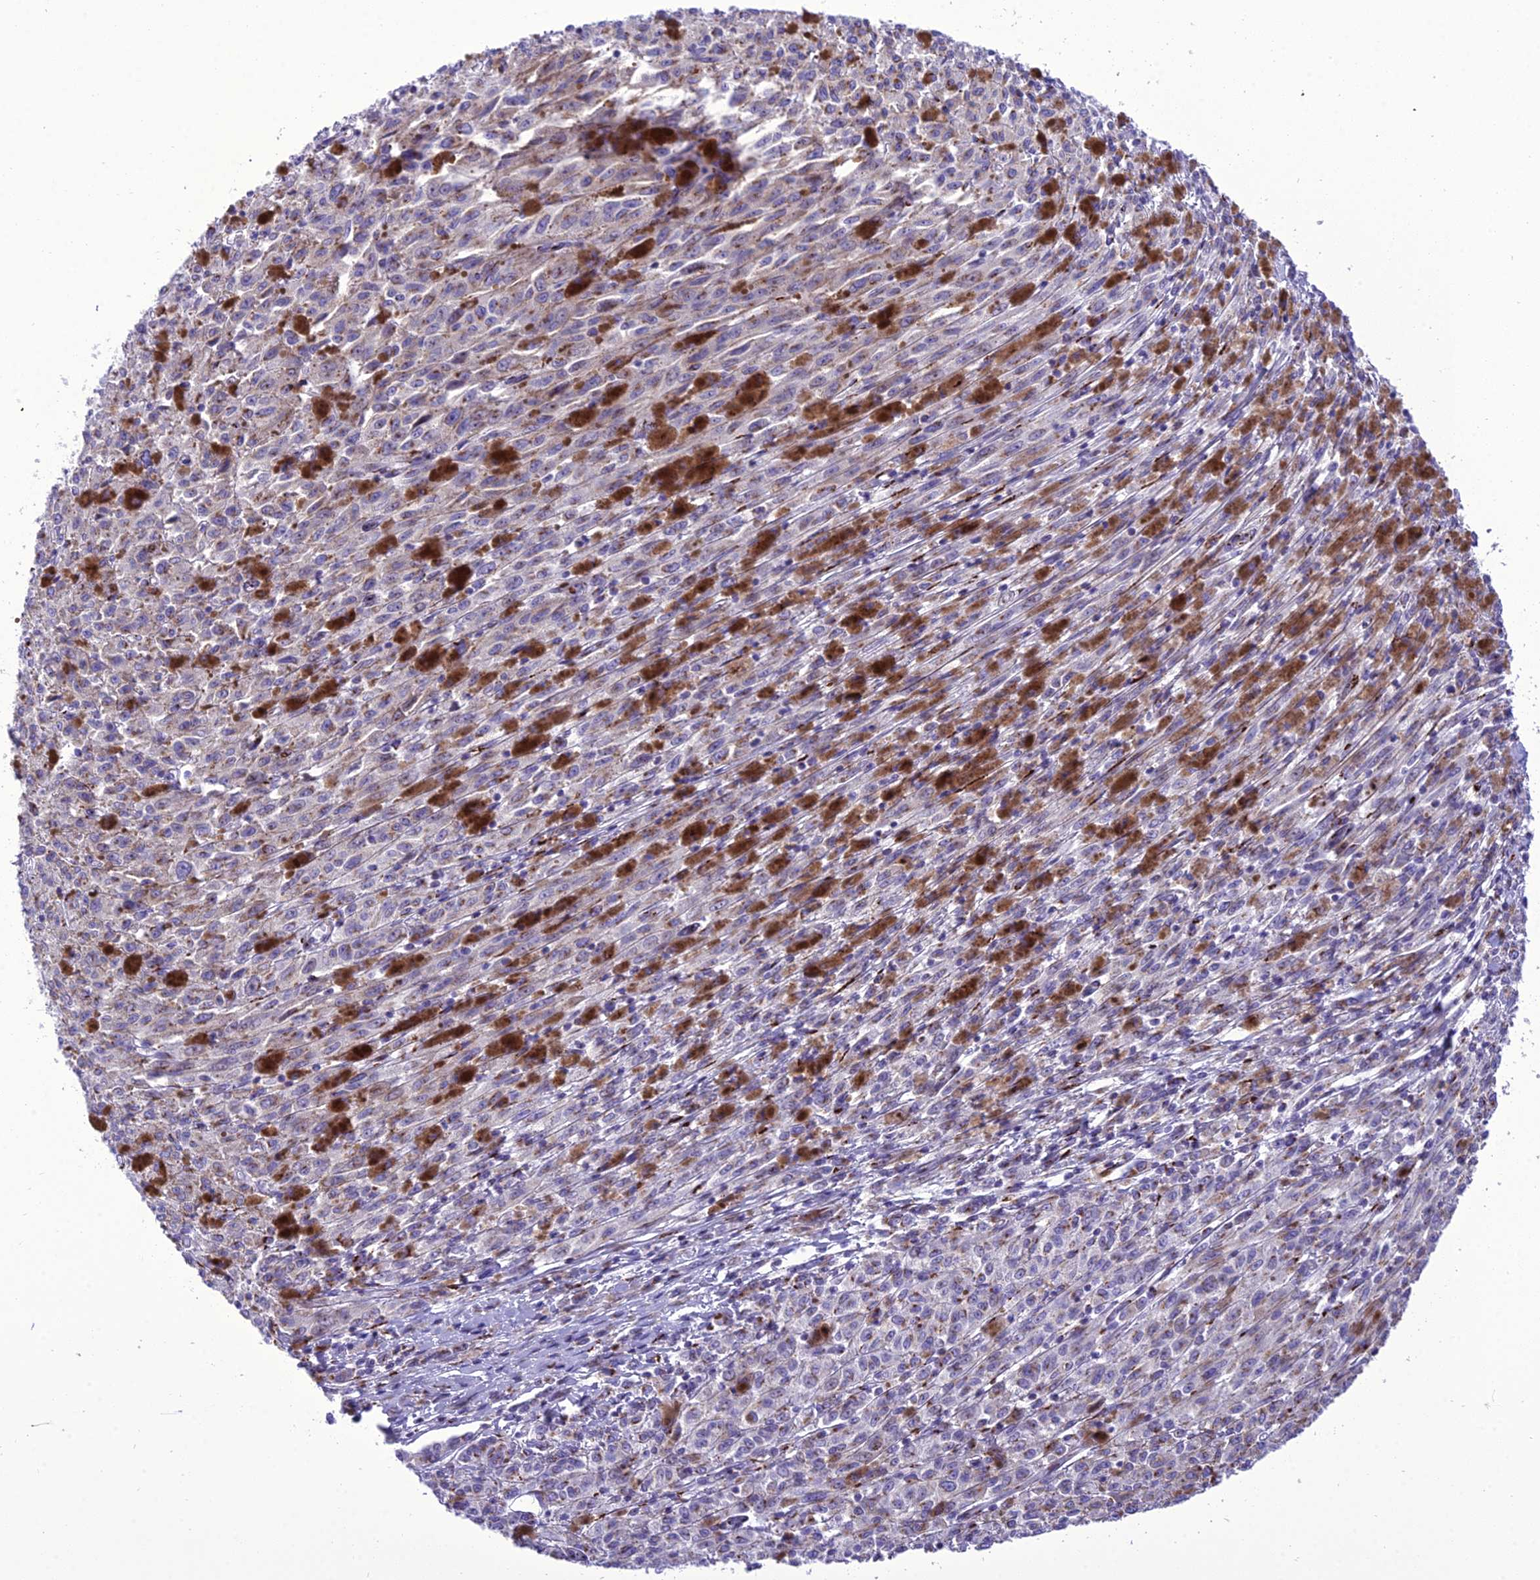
{"staining": {"intensity": "moderate", "quantity": "25%-75%", "location": "cytoplasmic/membranous"}, "tissue": "melanoma", "cell_type": "Tumor cells", "image_type": "cancer", "snomed": [{"axis": "morphology", "description": "Malignant melanoma, NOS"}, {"axis": "topography", "description": "Skin"}], "caption": "Protein positivity by immunohistochemistry shows moderate cytoplasmic/membranous expression in about 25%-75% of tumor cells in melanoma.", "gene": "GOLM2", "patient": {"sex": "female", "age": 52}}